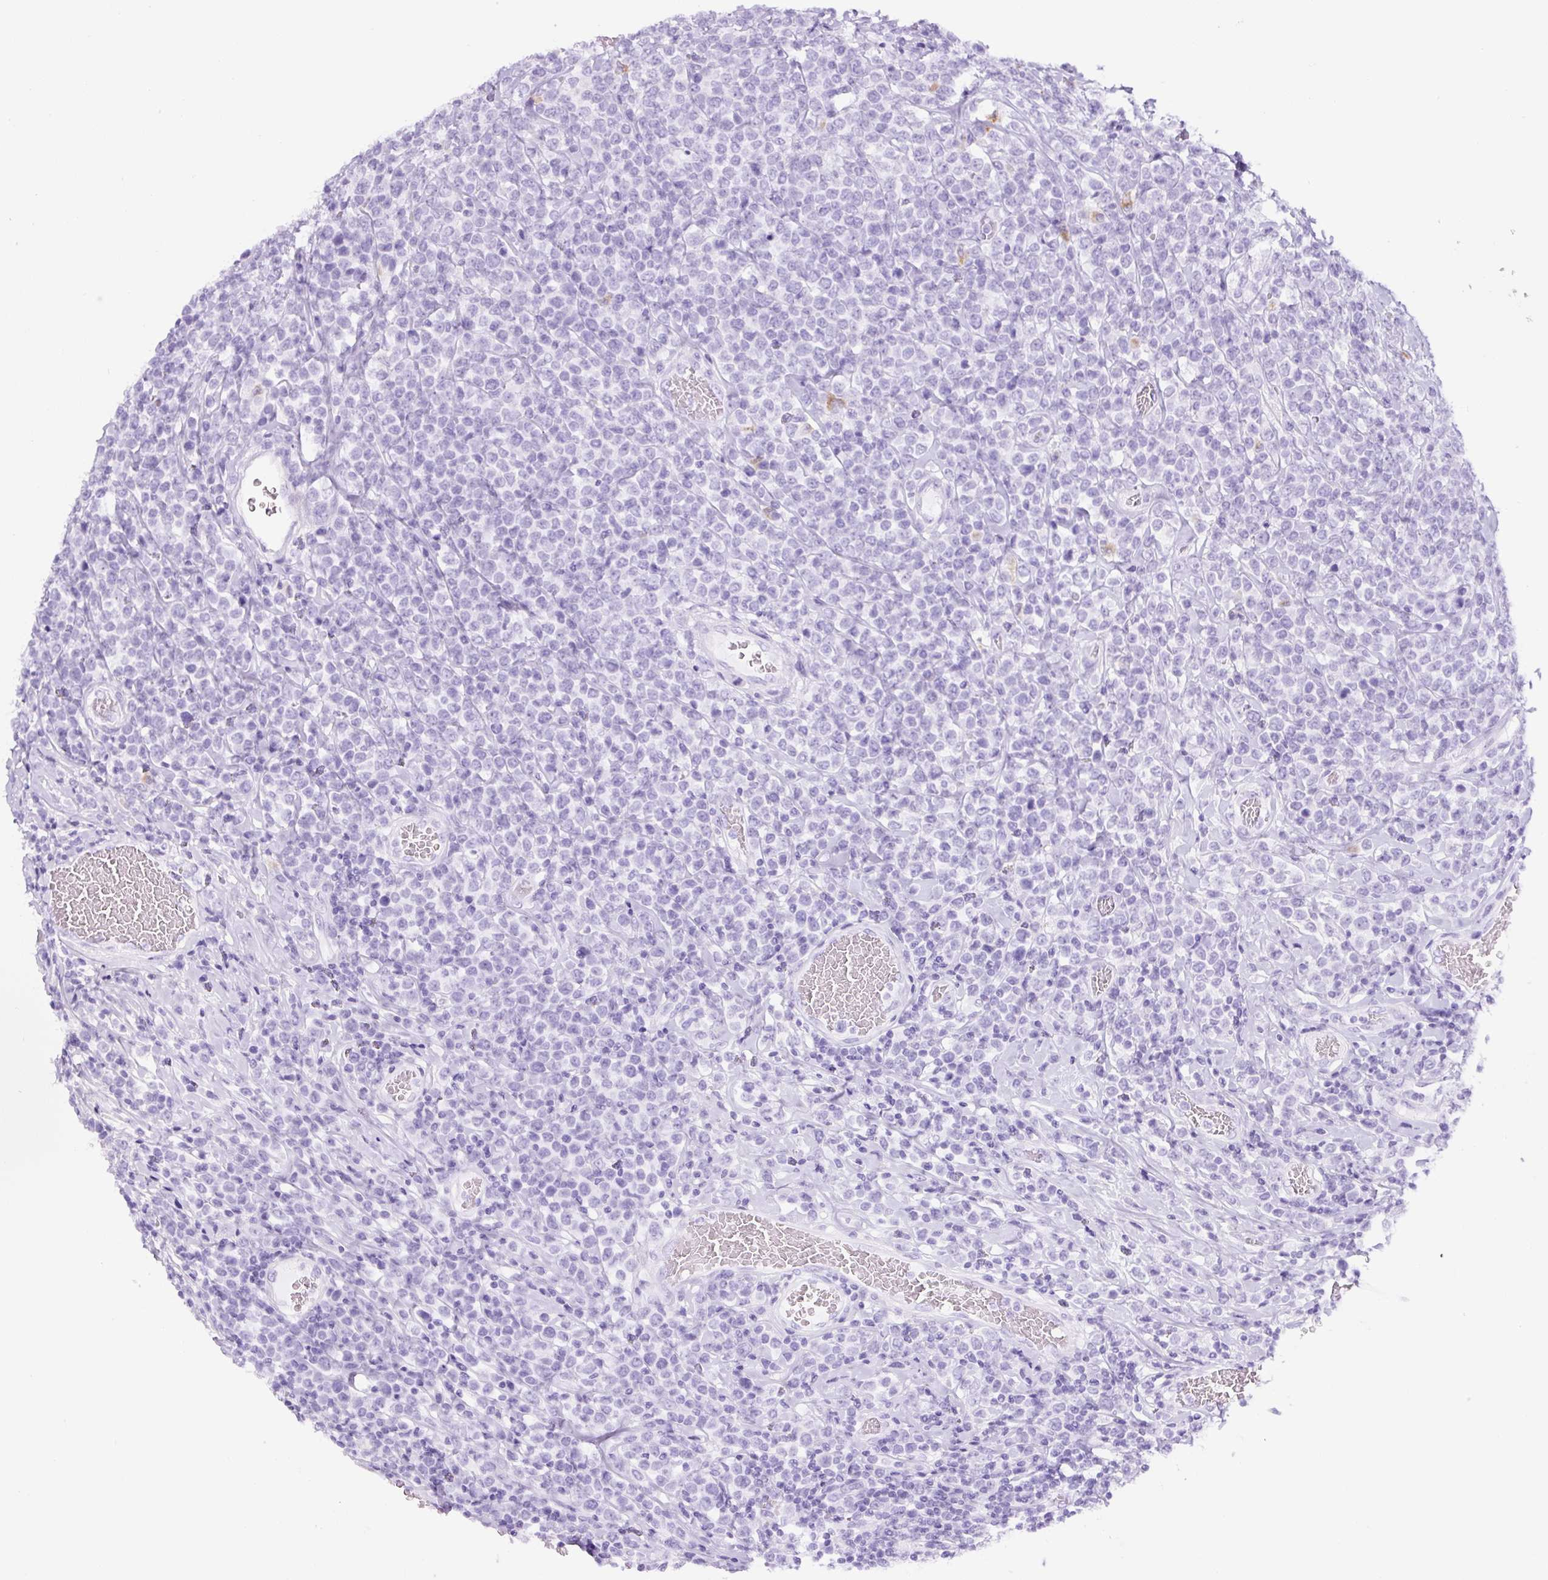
{"staining": {"intensity": "negative", "quantity": "none", "location": "none"}, "tissue": "lymphoma", "cell_type": "Tumor cells", "image_type": "cancer", "snomed": [{"axis": "morphology", "description": "Malignant lymphoma, non-Hodgkin's type, High grade"}, {"axis": "topography", "description": "Soft tissue"}], "caption": "The immunohistochemistry (IHC) histopathology image has no significant staining in tumor cells of malignant lymphoma, non-Hodgkin's type (high-grade) tissue.", "gene": "TMEM200B", "patient": {"sex": "female", "age": 56}}